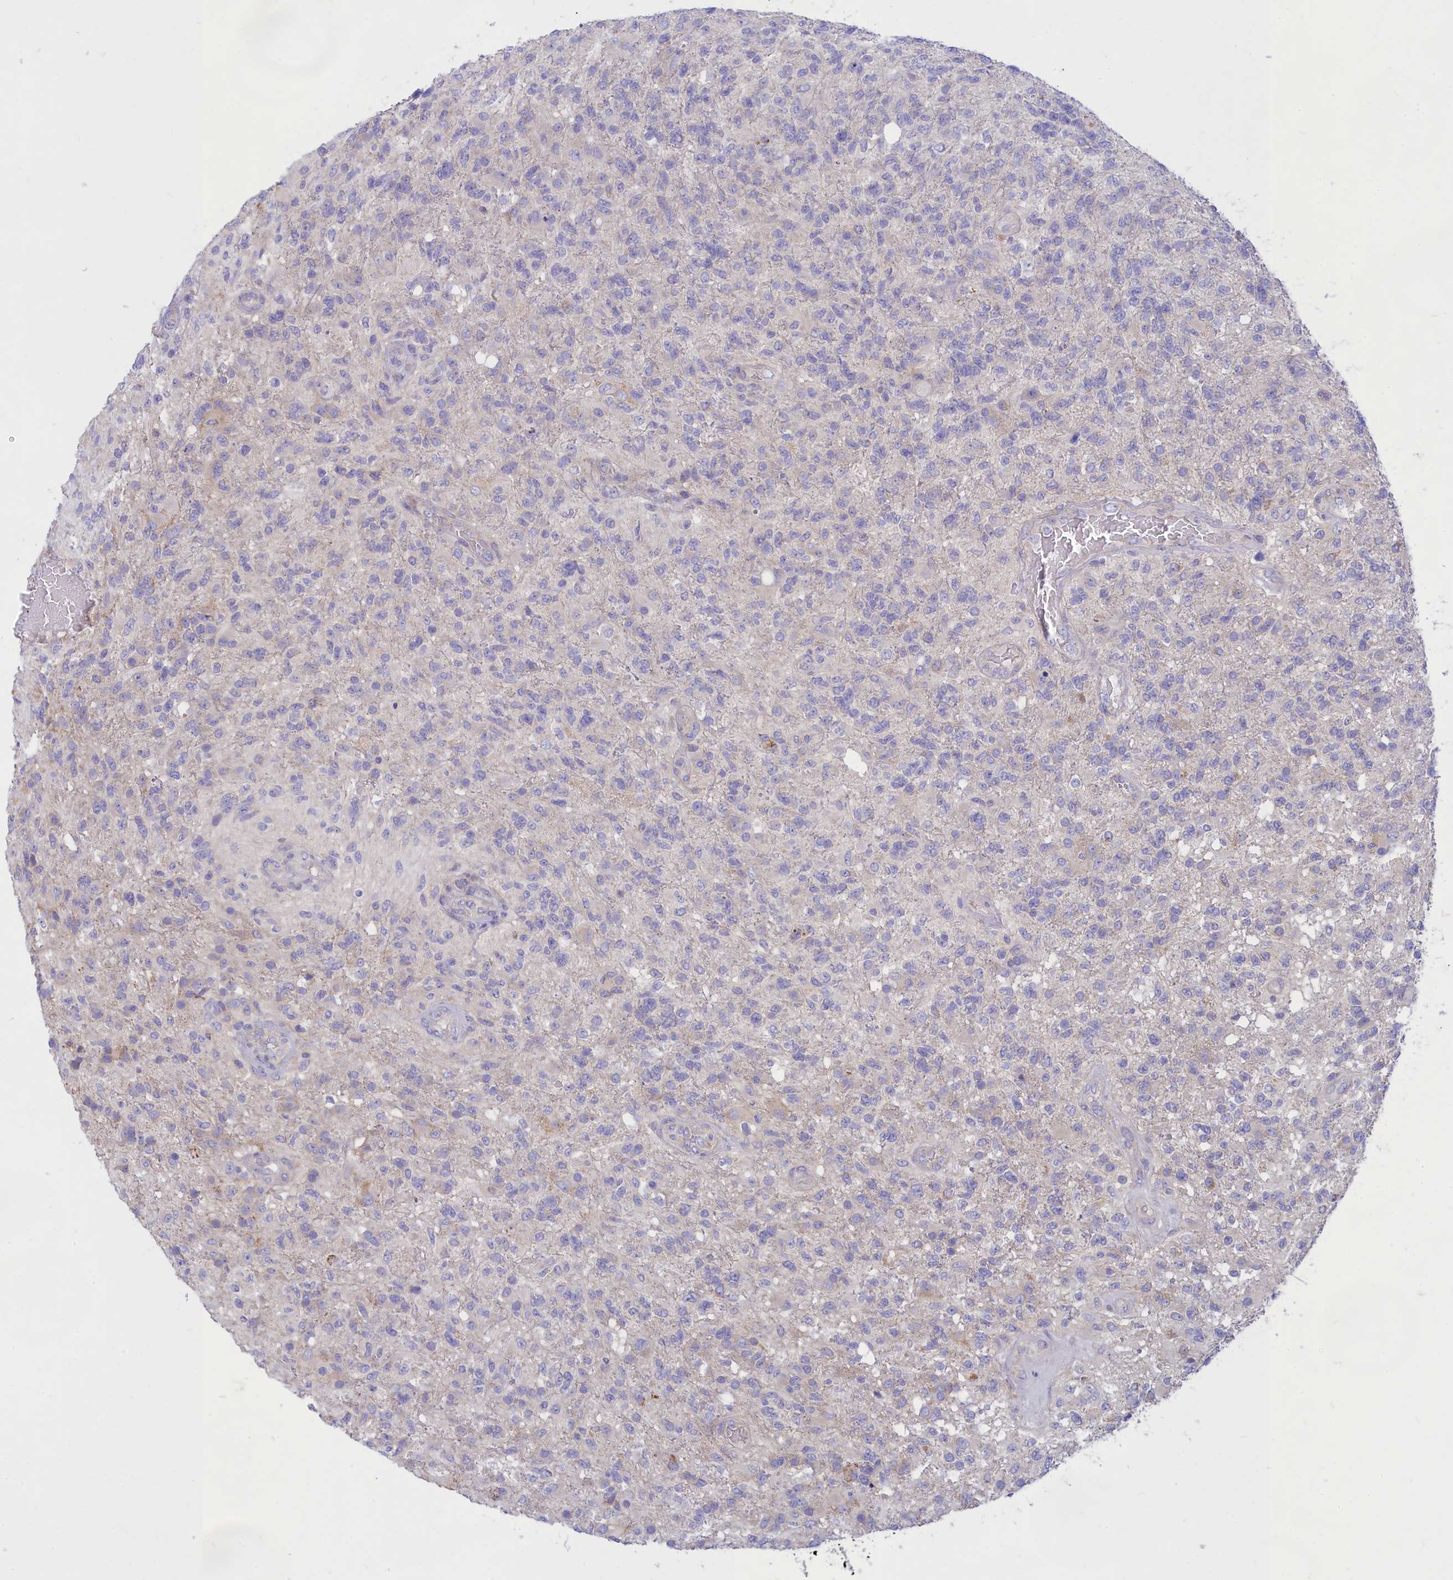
{"staining": {"intensity": "negative", "quantity": "none", "location": "none"}, "tissue": "glioma", "cell_type": "Tumor cells", "image_type": "cancer", "snomed": [{"axis": "morphology", "description": "Glioma, malignant, High grade"}, {"axis": "topography", "description": "Brain"}], "caption": "Photomicrograph shows no protein expression in tumor cells of malignant high-grade glioma tissue. Brightfield microscopy of immunohistochemistry stained with DAB (brown) and hematoxylin (blue), captured at high magnification.", "gene": "TMEM30B", "patient": {"sex": "male", "age": 56}}